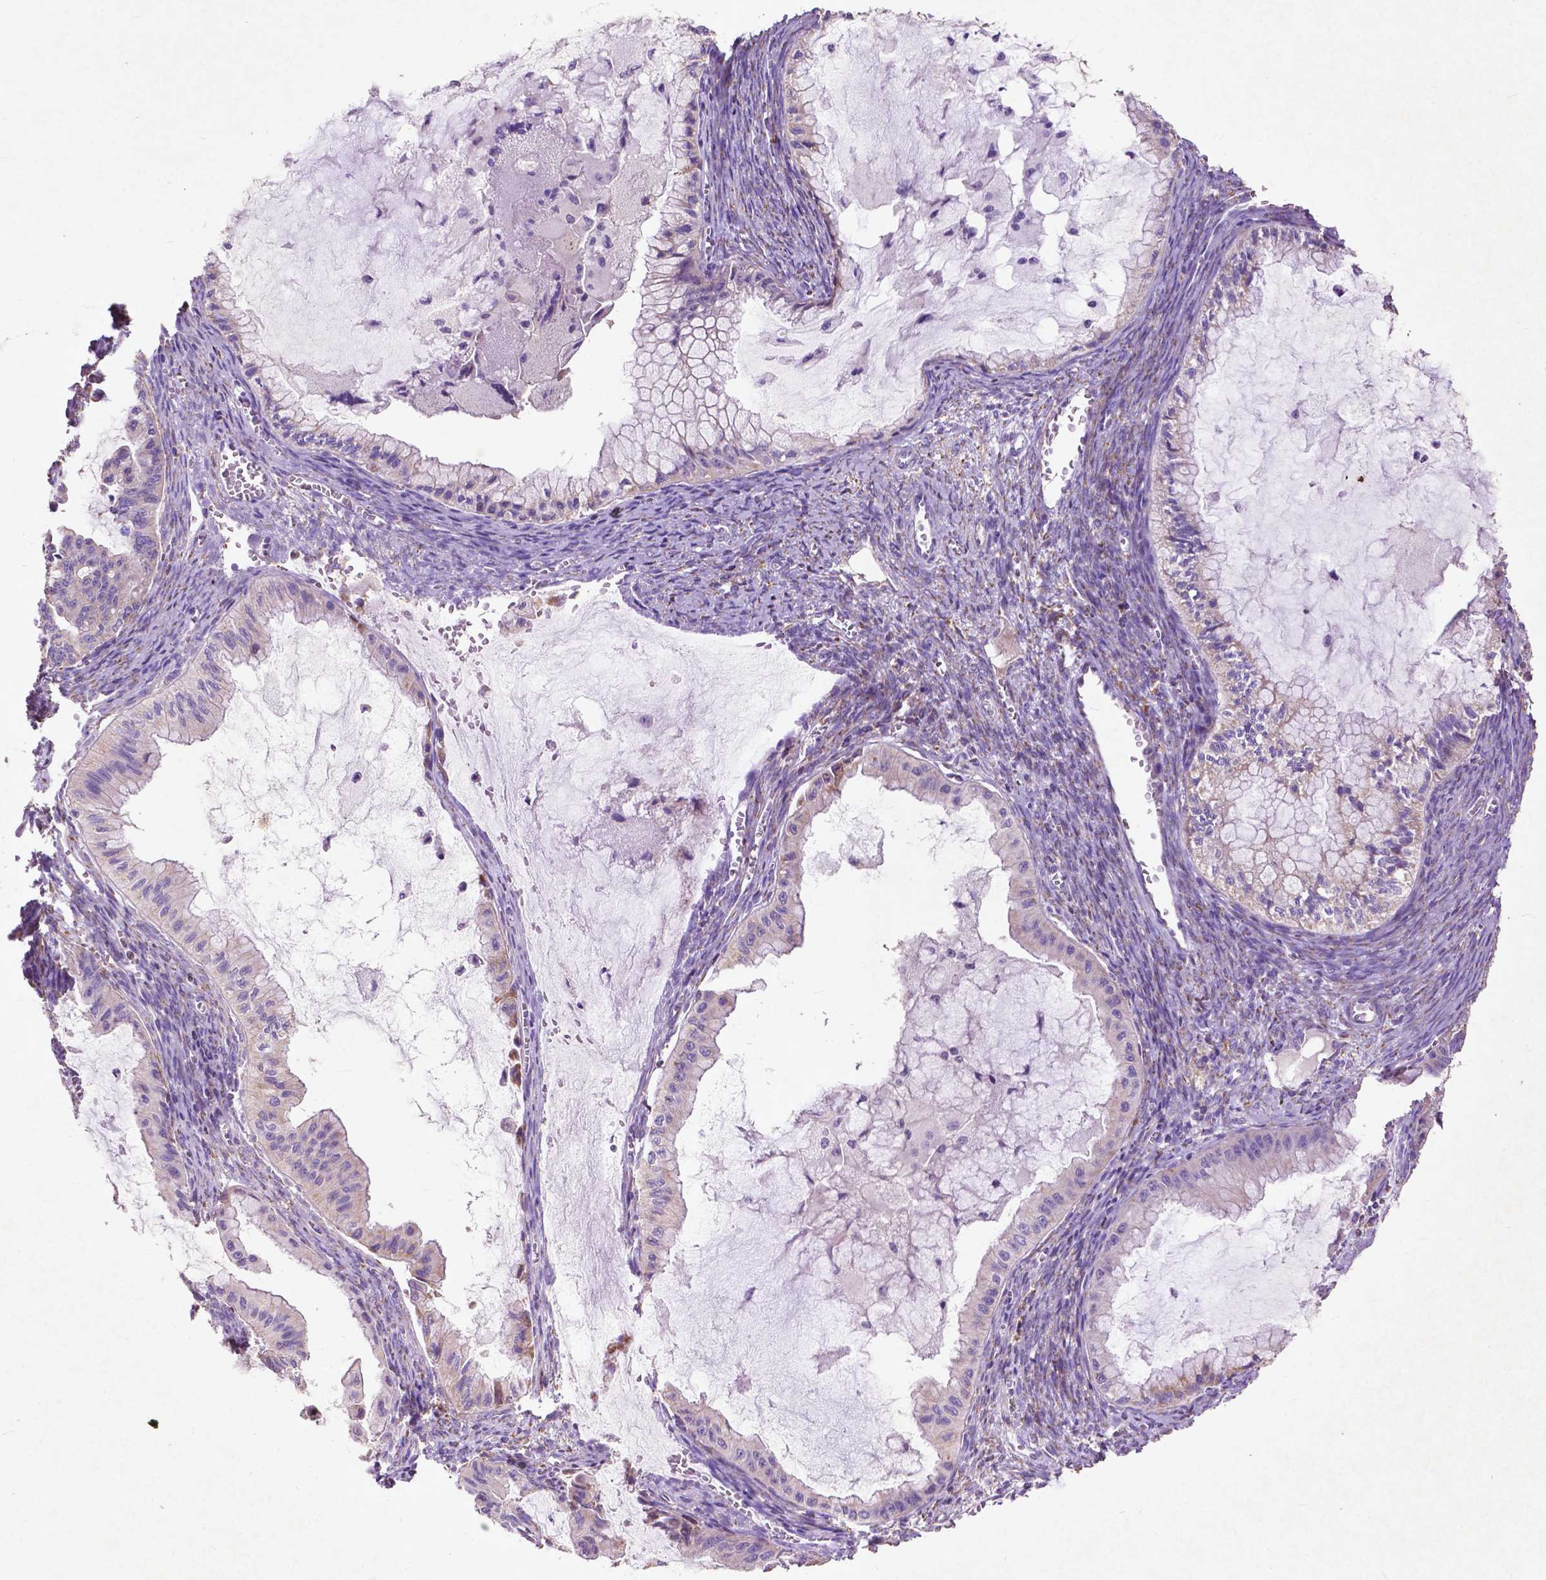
{"staining": {"intensity": "moderate", "quantity": "<25%", "location": "cytoplasmic/membranous"}, "tissue": "ovarian cancer", "cell_type": "Tumor cells", "image_type": "cancer", "snomed": [{"axis": "morphology", "description": "Cystadenocarcinoma, mucinous, NOS"}, {"axis": "topography", "description": "Ovary"}], "caption": "Protein expression analysis of human ovarian cancer reveals moderate cytoplasmic/membranous positivity in about <25% of tumor cells.", "gene": "THEGL", "patient": {"sex": "female", "age": 72}}